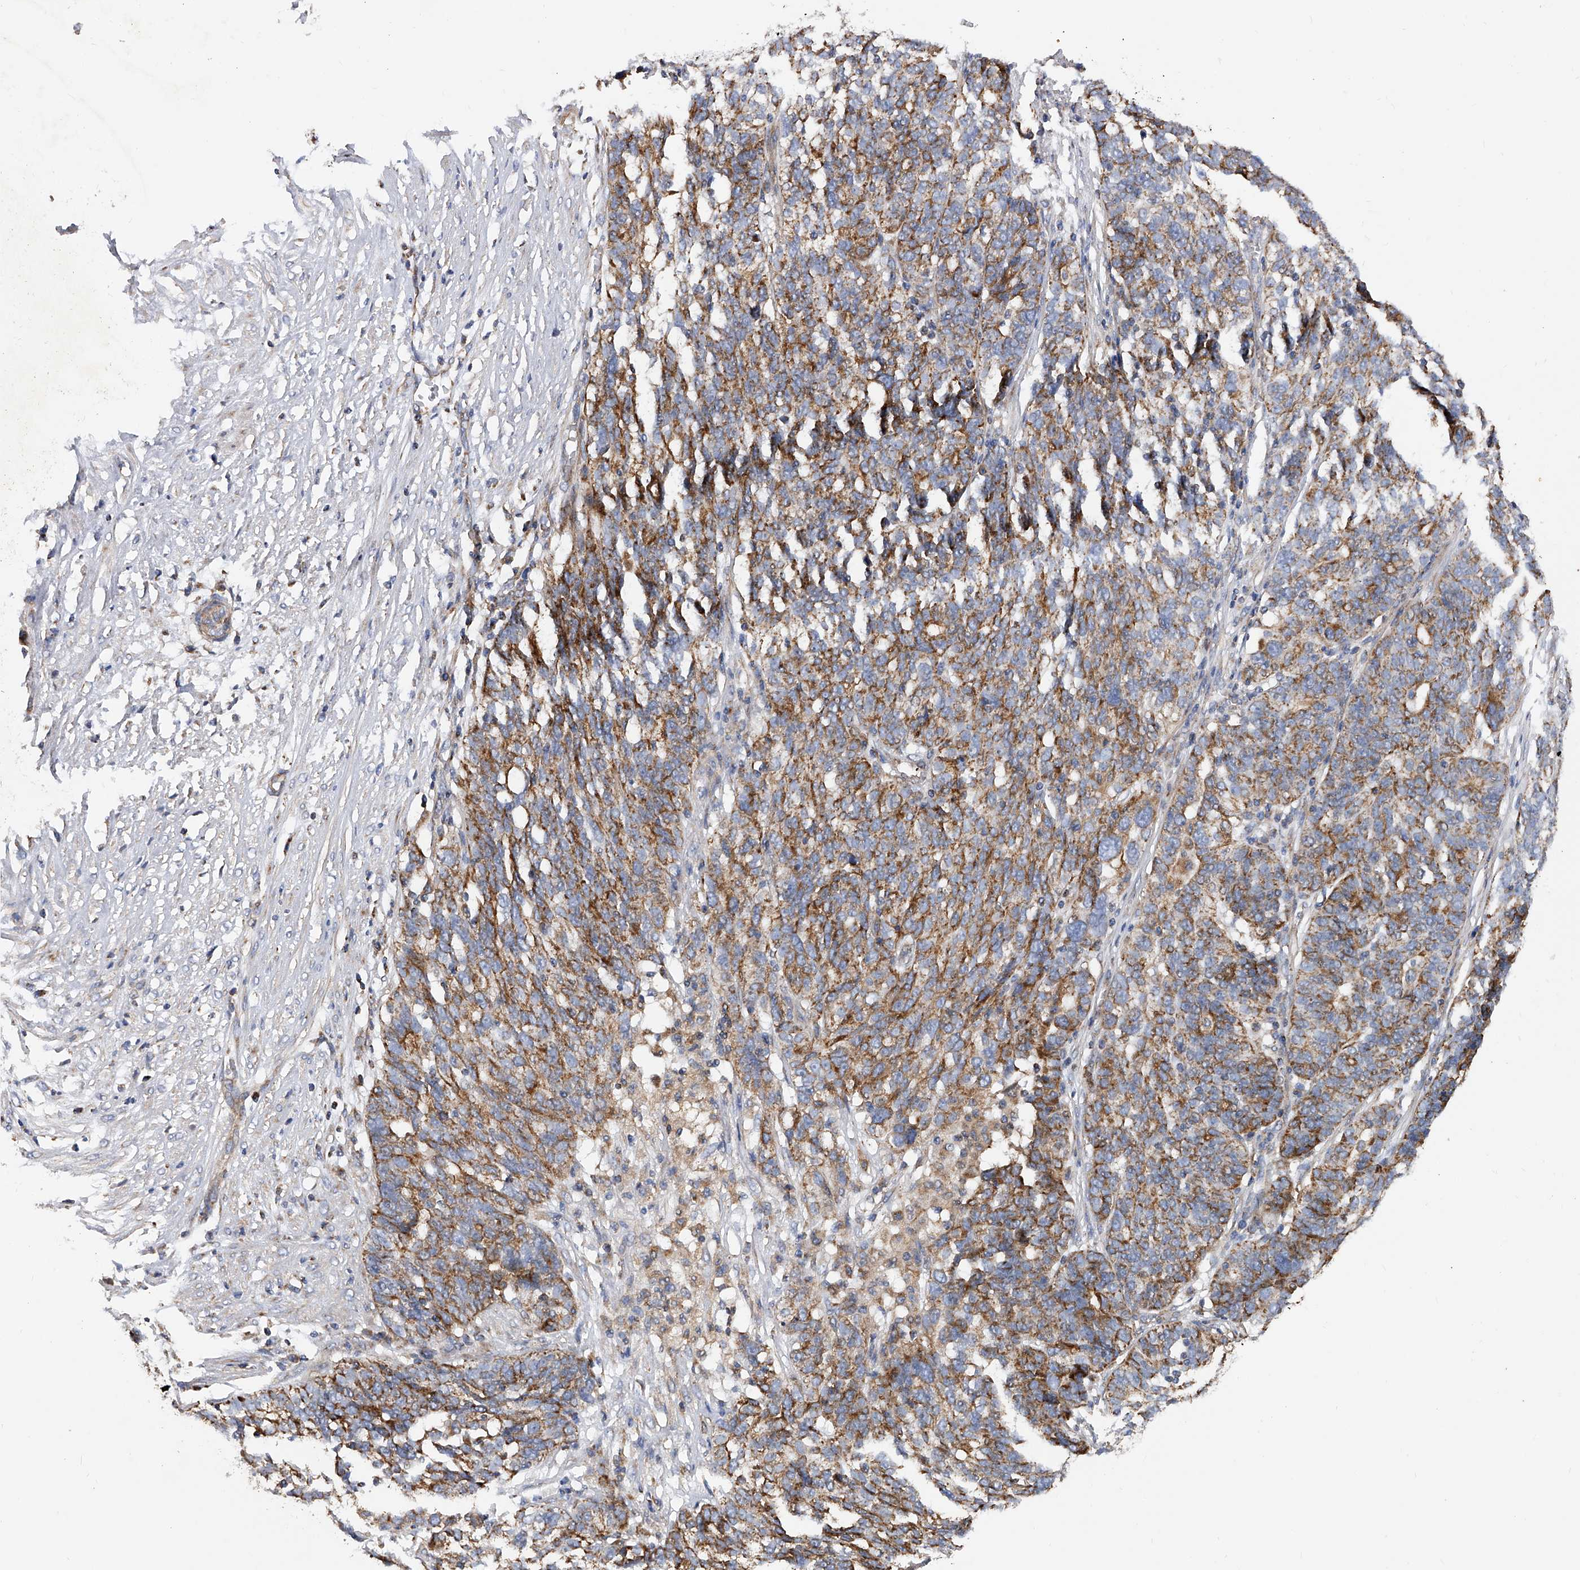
{"staining": {"intensity": "moderate", "quantity": ">75%", "location": "cytoplasmic/membranous"}, "tissue": "ovarian cancer", "cell_type": "Tumor cells", "image_type": "cancer", "snomed": [{"axis": "morphology", "description": "Cystadenocarcinoma, serous, NOS"}, {"axis": "topography", "description": "Ovary"}], "caption": "Ovarian cancer tissue shows moderate cytoplasmic/membranous staining in about >75% of tumor cells The staining is performed using DAB brown chromogen to label protein expression. The nuclei are counter-stained blue using hematoxylin.", "gene": "PDSS2", "patient": {"sex": "female", "age": 59}}